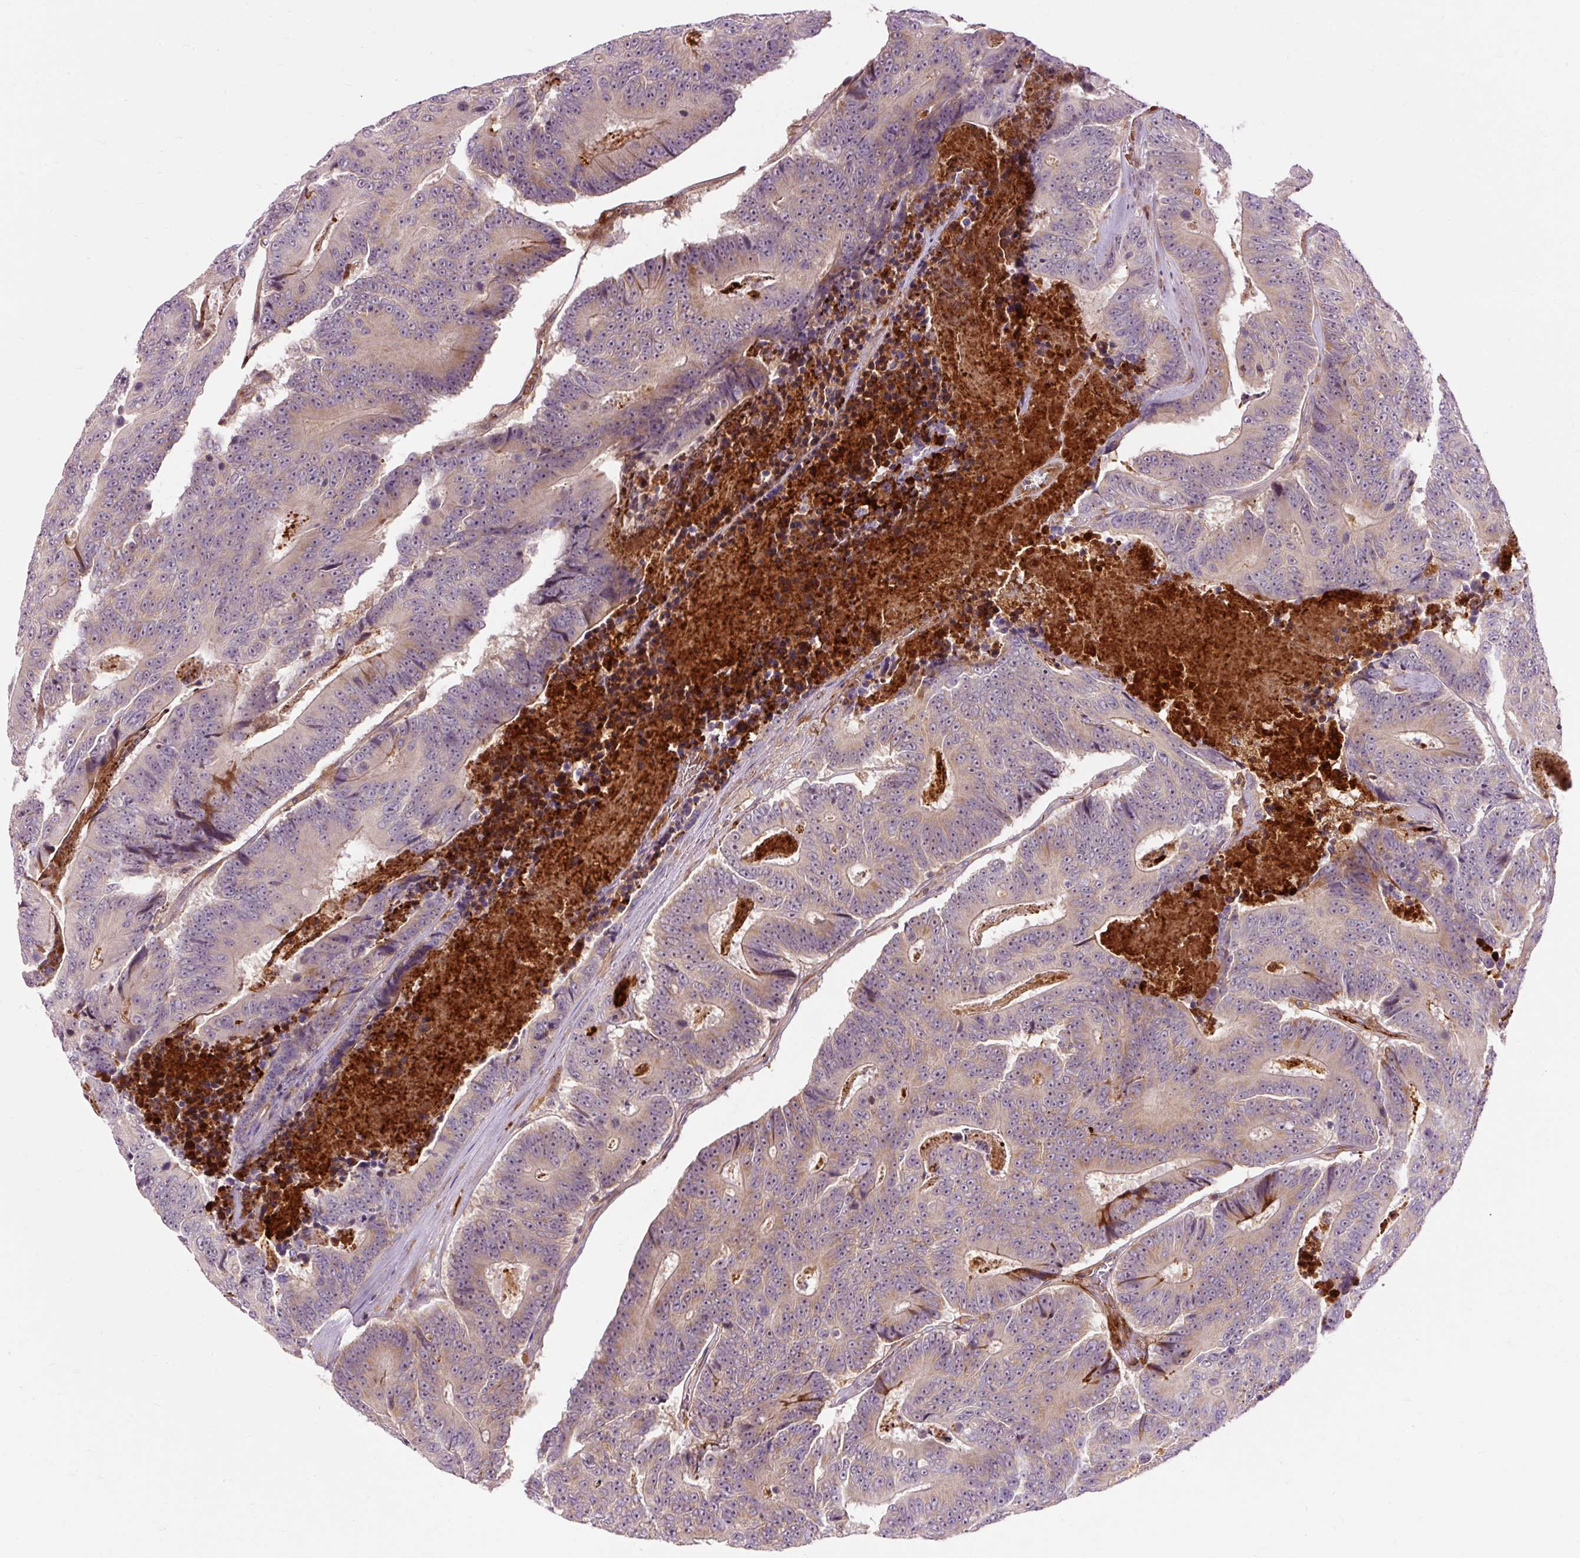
{"staining": {"intensity": "weak", "quantity": "25%-75%", "location": "cytoplasmic/membranous"}, "tissue": "colorectal cancer", "cell_type": "Tumor cells", "image_type": "cancer", "snomed": [{"axis": "morphology", "description": "Adenocarcinoma, NOS"}, {"axis": "topography", "description": "Colon"}], "caption": "This micrograph shows immunohistochemistry staining of adenocarcinoma (colorectal), with low weak cytoplasmic/membranous positivity in about 25%-75% of tumor cells.", "gene": "CEBPZ", "patient": {"sex": "male", "age": 83}}